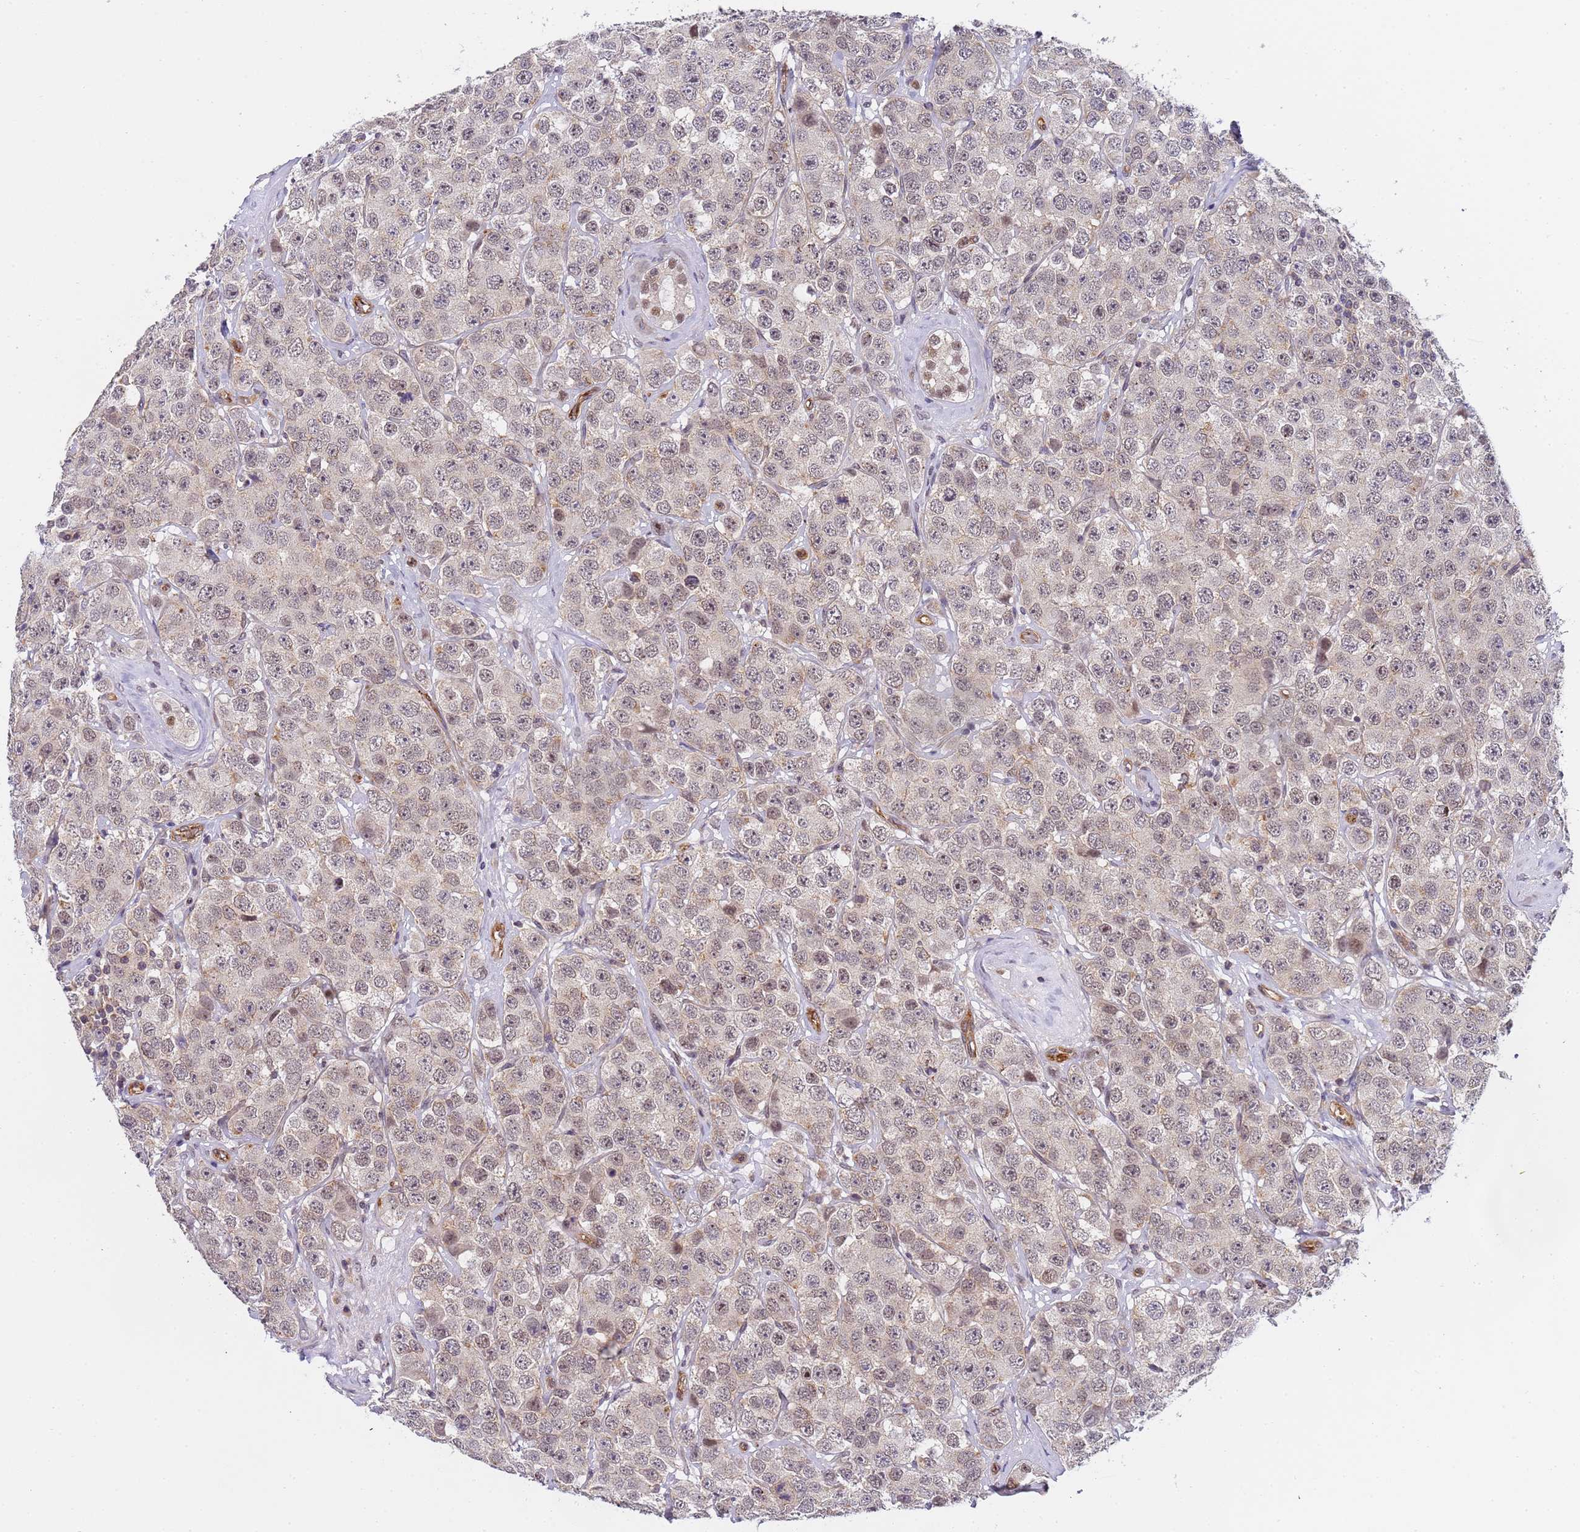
{"staining": {"intensity": "weak", "quantity": "<25%", "location": "nuclear"}, "tissue": "testis cancer", "cell_type": "Tumor cells", "image_type": "cancer", "snomed": [{"axis": "morphology", "description": "Seminoma, NOS"}, {"axis": "topography", "description": "Testis"}], "caption": "DAB immunohistochemical staining of human testis seminoma exhibits no significant expression in tumor cells.", "gene": "EMC2", "patient": {"sex": "male", "age": 28}}